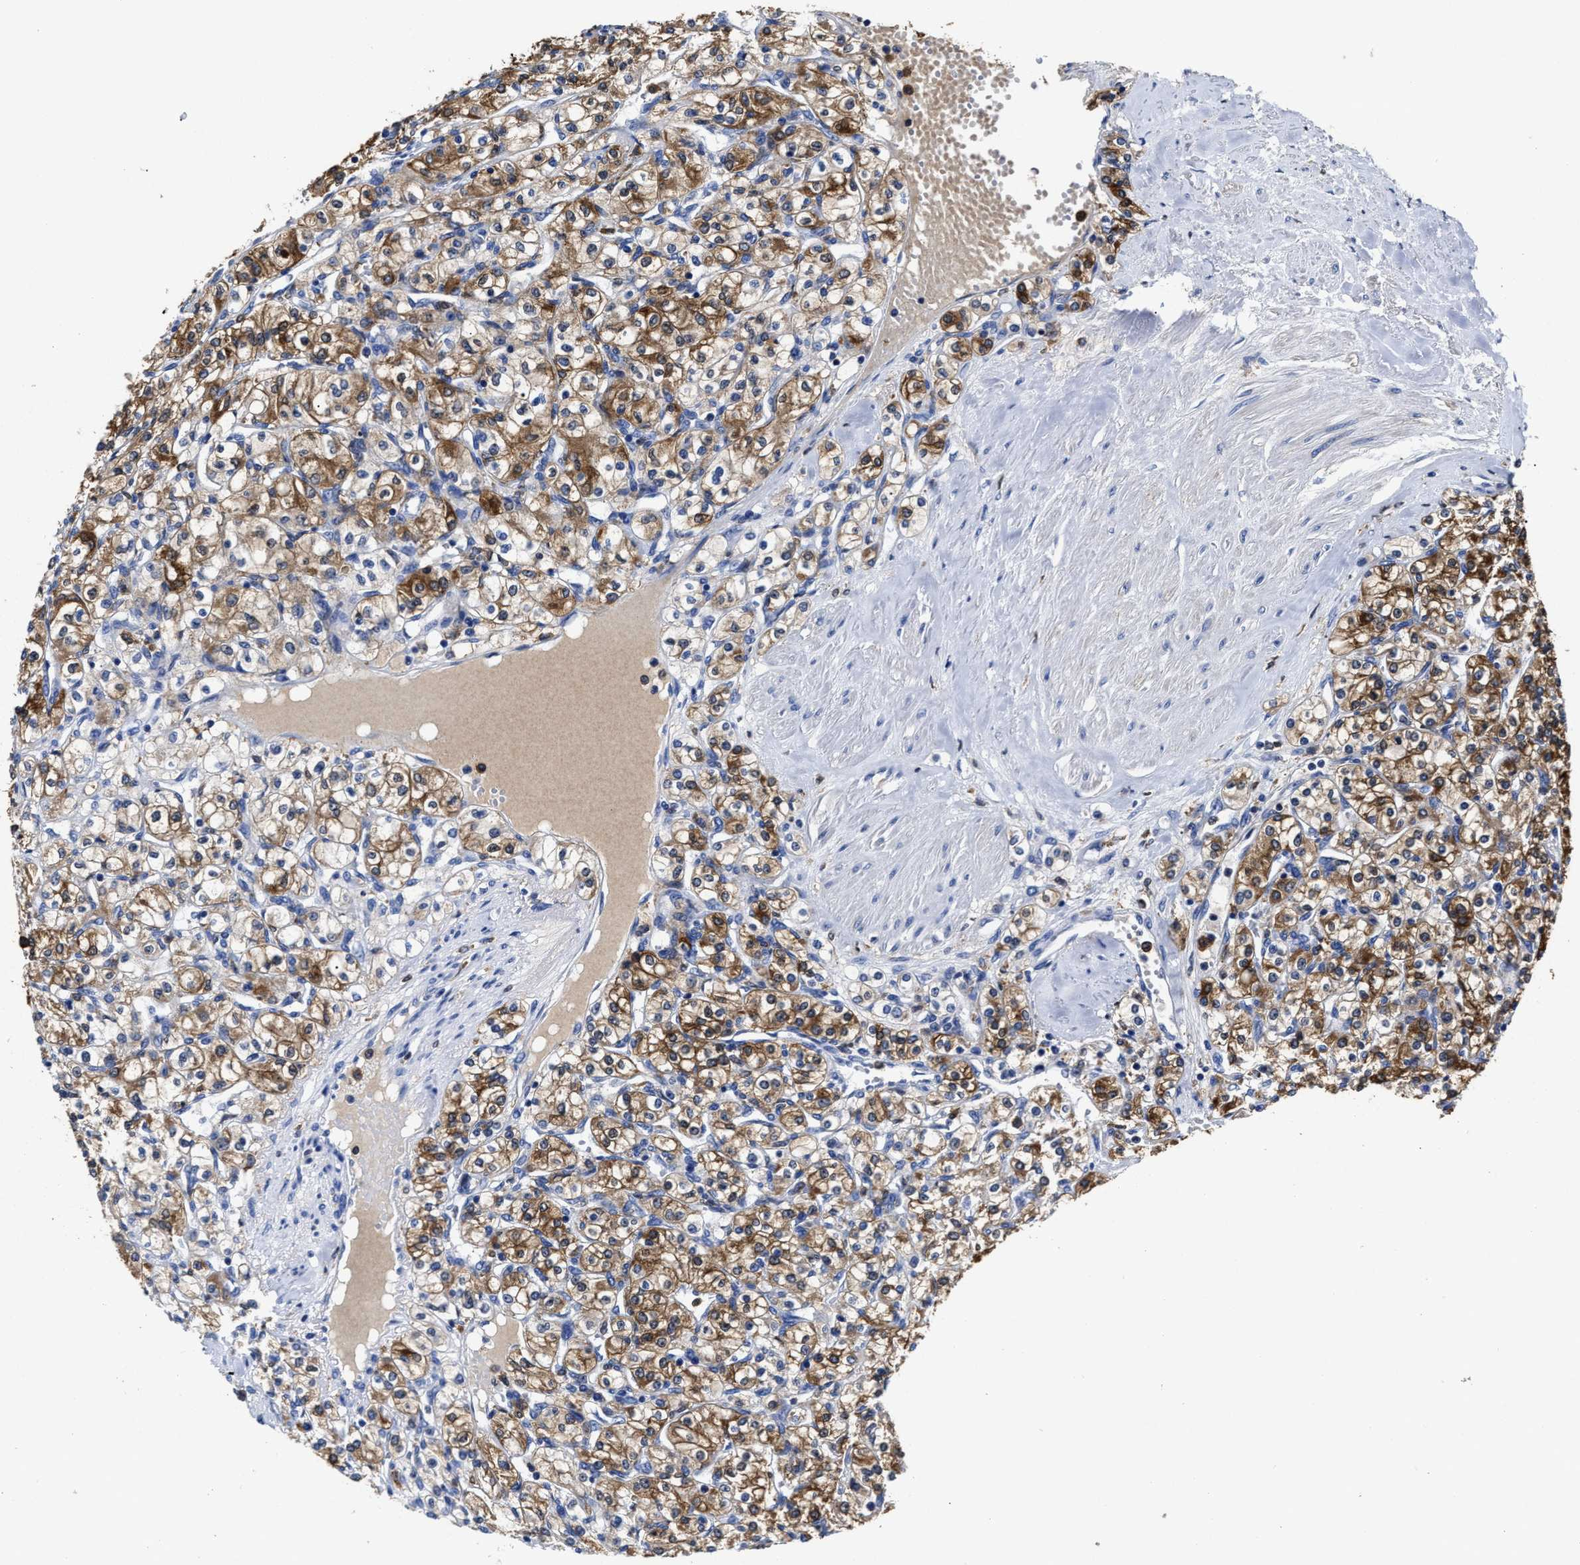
{"staining": {"intensity": "moderate", "quantity": ">75%", "location": "cytoplasmic/membranous"}, "tissue": "renal cancer", "cell_type": "Tumor cells", "image_type": "cancer", "snomed": [{"axis": "morphology", "description": "Adenocarcinoma, NOS"}, {"axis": "topography", "description": "Kidney"}], "caption": "Renal cancer stained for a protein (brown) exhibits moderate cytoplasmic/membranous positive positivity in about >75% of tumor cells.", "gene": "PRPF4B", "patient": {"sex": "male", "age": 77}}